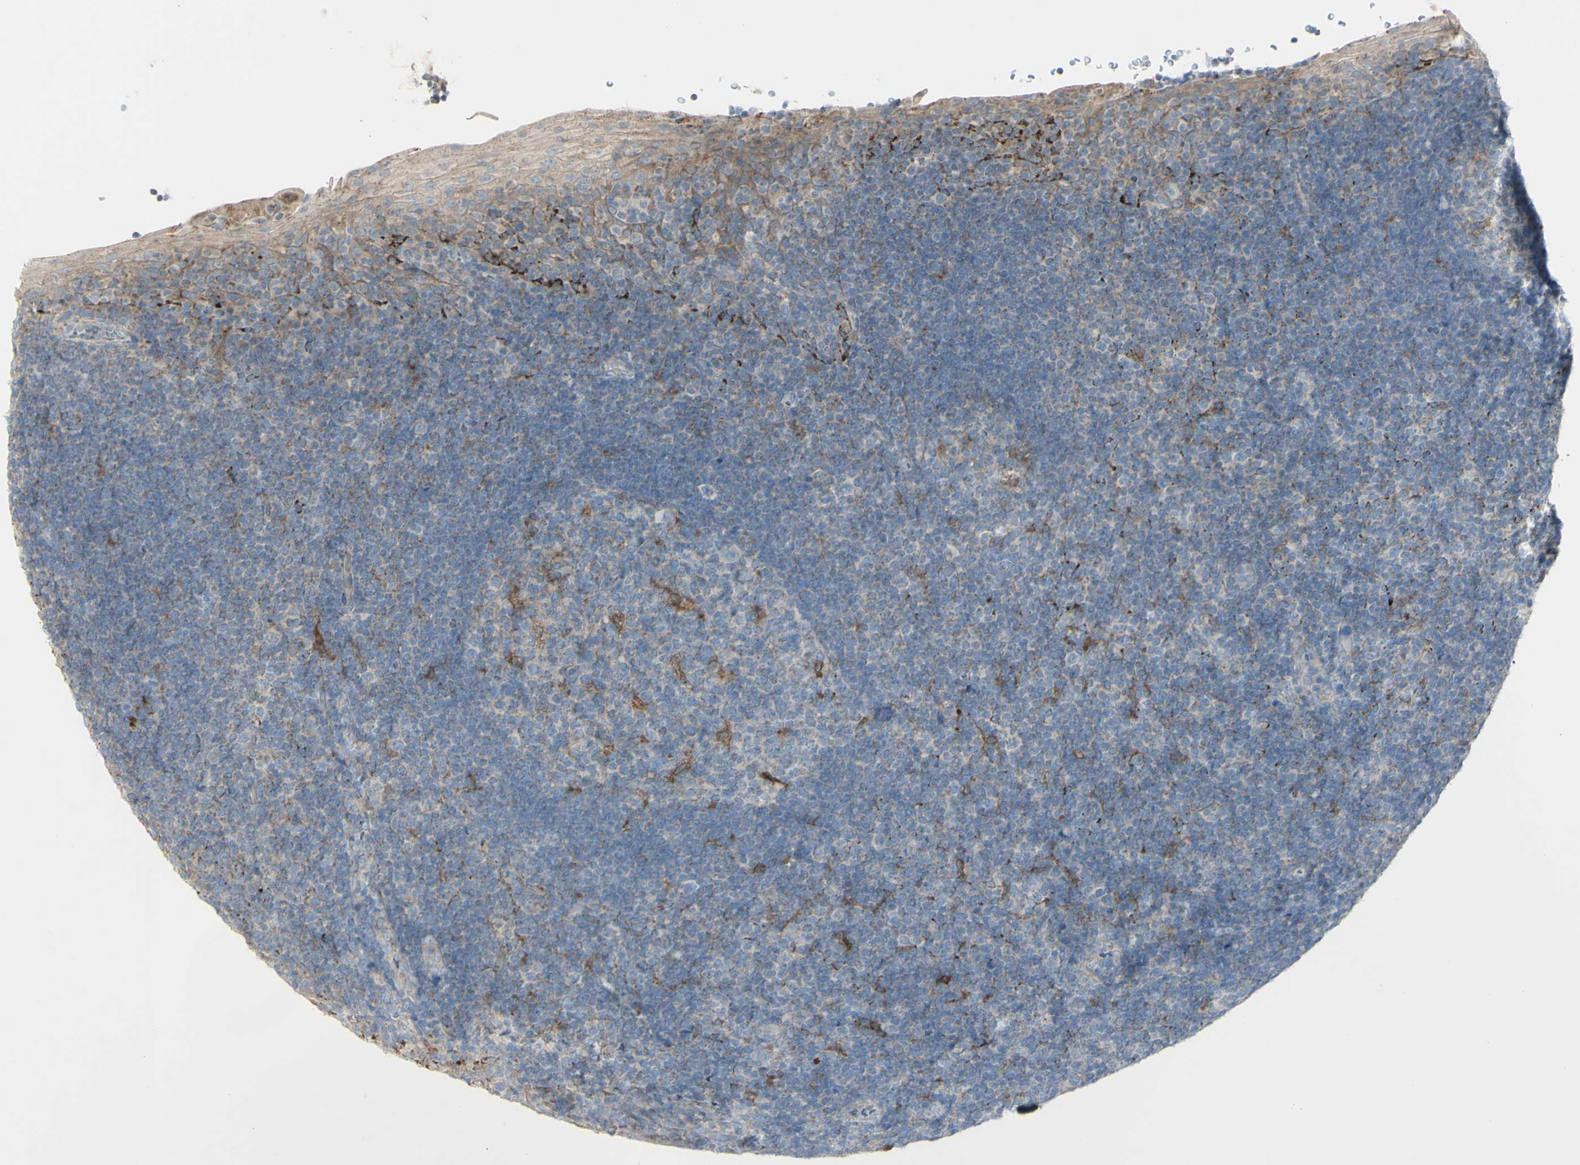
{"staining": {"intensity": "moderate", "quantity": "<25%", "location": "cytoplasmic/membranous"}, "tissue": "tonsil", "cell_type": "Germinal center cells", "image_type": "normal", "snomed": [{"axis": "morphology", "description": "Normal tissue, NOS"}, {"axis": "topography", "description": "Tonsil"}], "caption": "Brown immunohistochemical staining in unremarkable tonsil exhibits moderate cytoplasmic/membranous expression in about <25% of germinal center cells.", "gene": "CNTNAP1", "patient": {"sex": "male", "age": 37}}